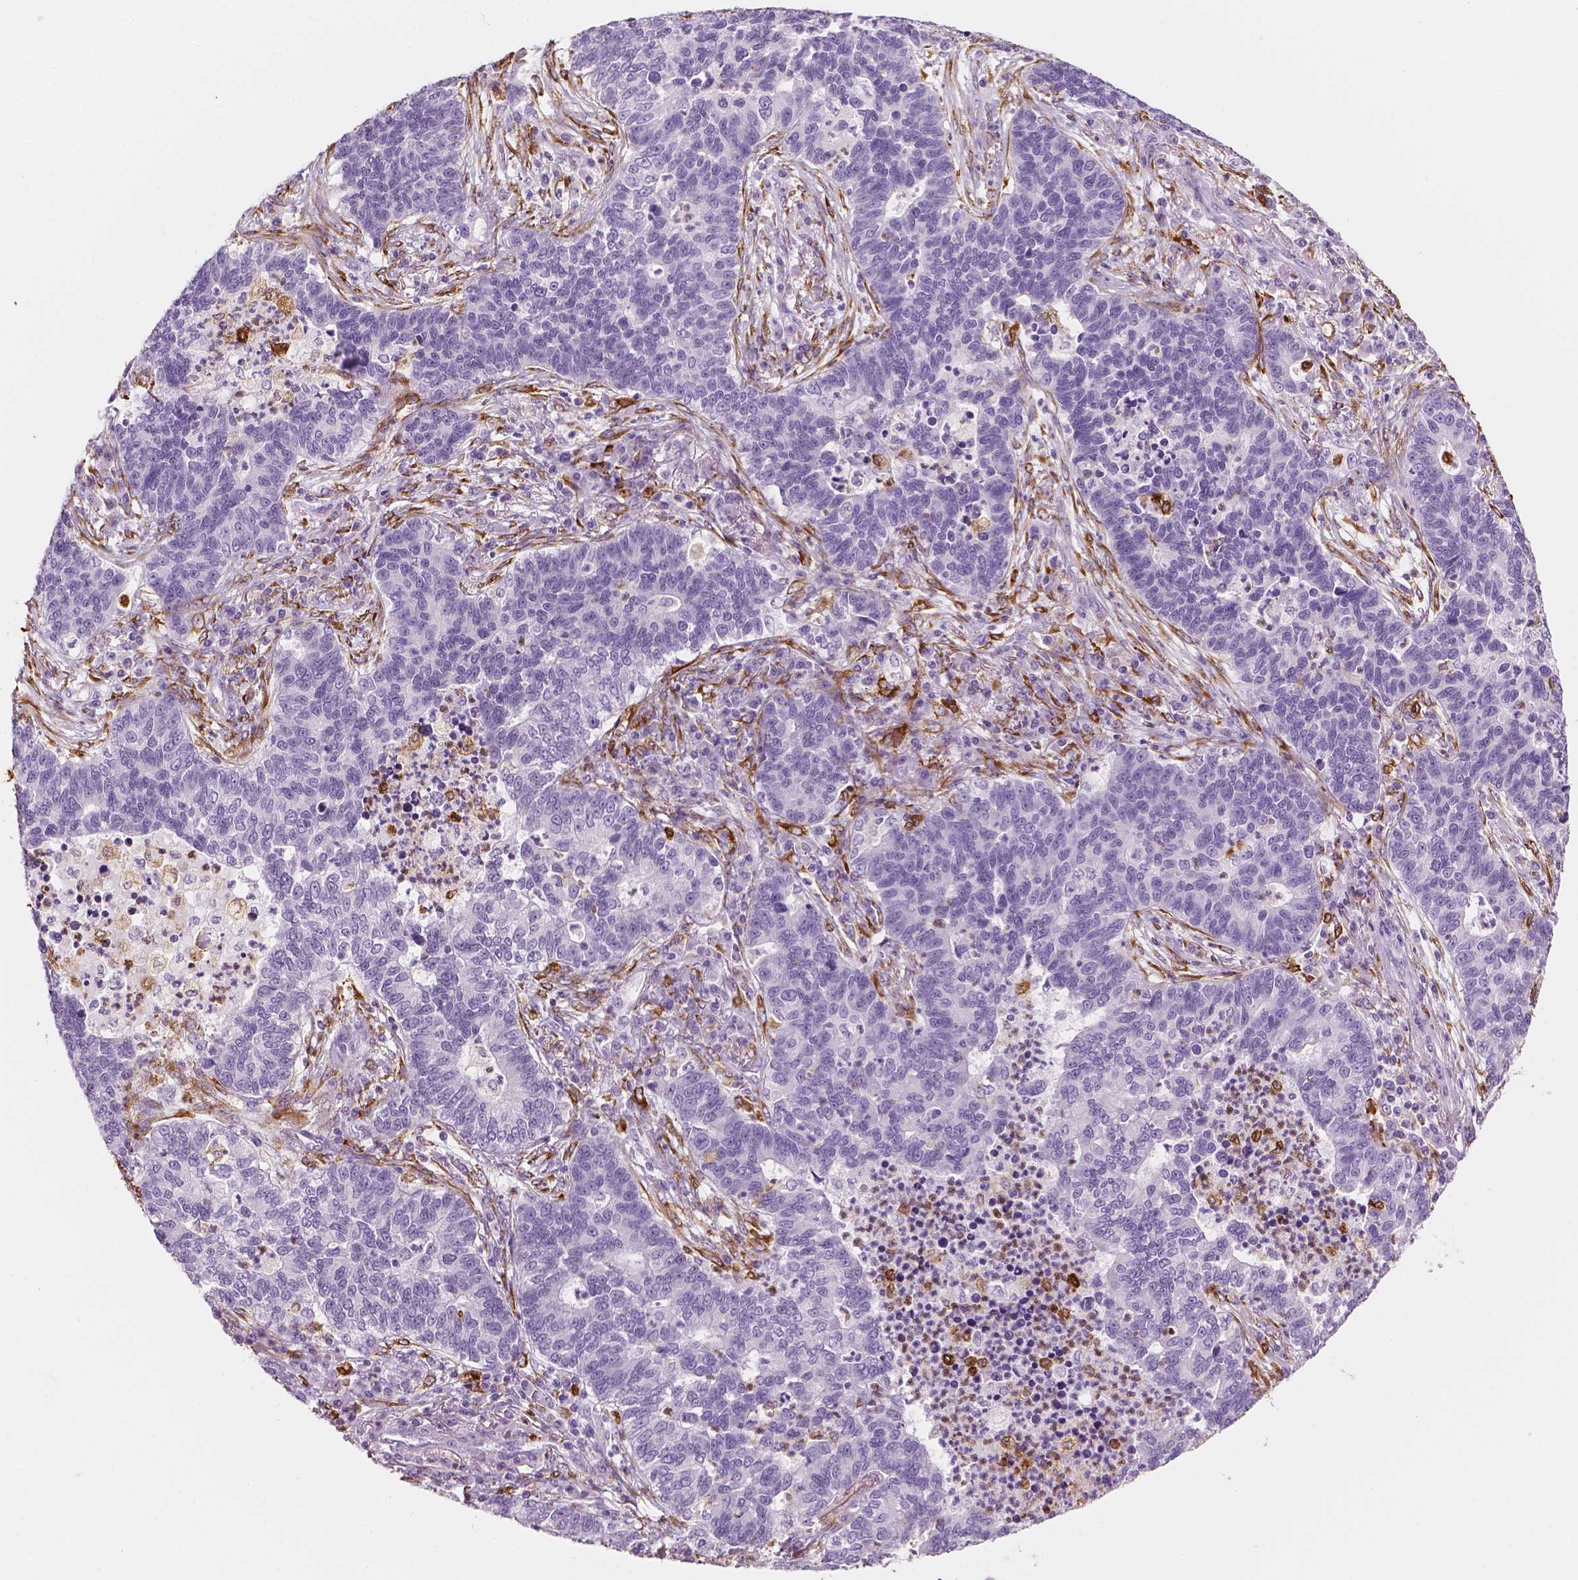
{"staining": {"intensity": "negative", "quantity": "none", "location": "none"}, "tissue": "lung cancer", "cell_type": "Tumor cells", "image_type": "cancer", "snomed": [{"axis": "morphology", "description": "Adenocarcinoma, NOS"}, {"axis": "topography", "description": "Lung"}], "caption": "This is a image of immunohistochemistry (IHC) staining of lung cancer, which shows no positivity in tumor cells.", "gene": "CES1", "patient": {"sex": "female", "age": 57}}